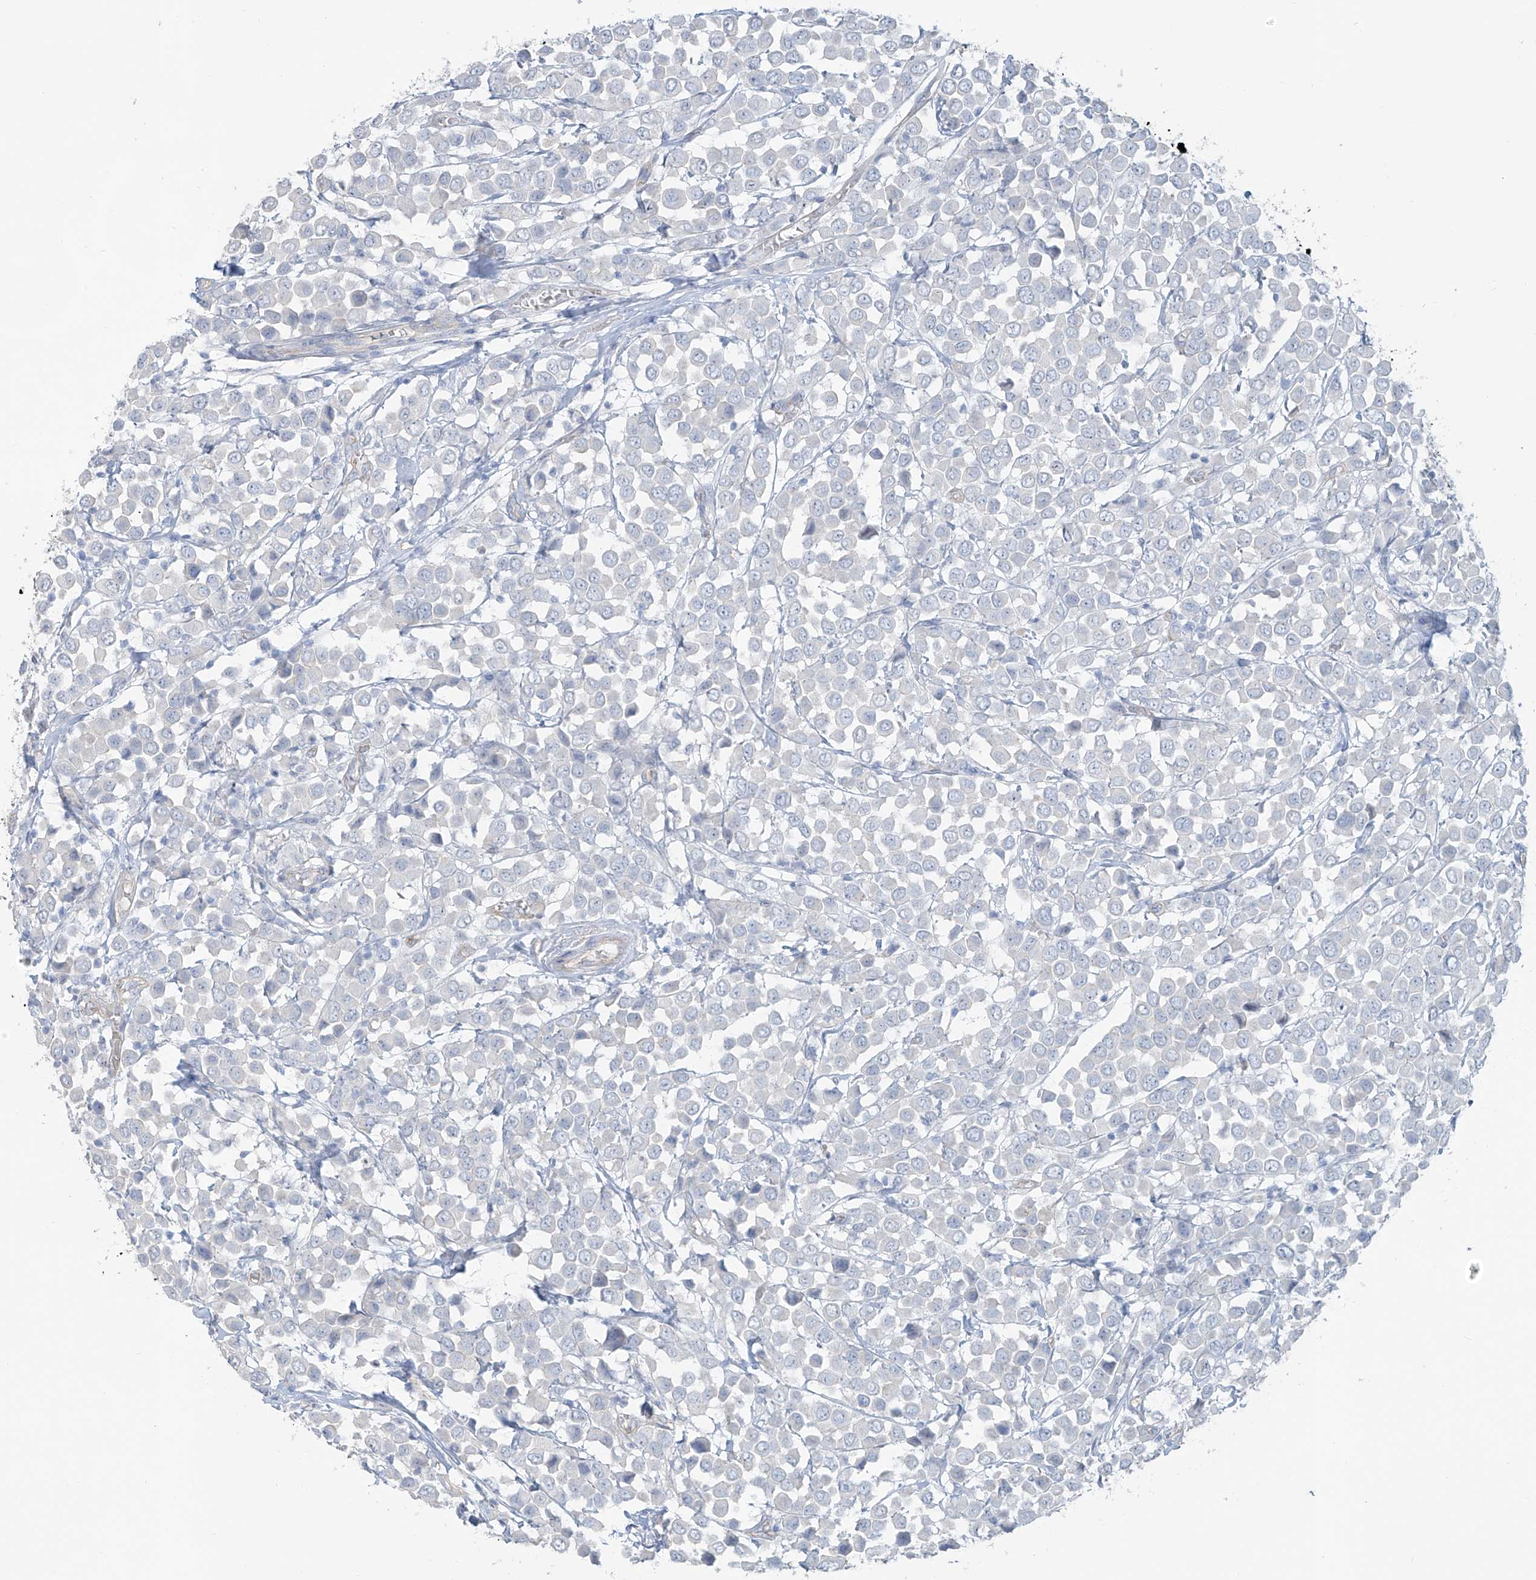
{"staining": {"intensity": "negative", "quantity": "none", "location": "none"}, "tissue": "breast cancer", "cell_type": "Tumor cells", "image_type": "cancer", "snomed": [{"axis": "morphology", "description": "Duct carcinoma"}, {"axis": "topography", "description": "Breast"}], "caption": "This is an IHC photomicrograph of human breast cancer (infiltrating ductal carcinoma). There is no expression in tumor cells.", "gene": "TUBE1", "patient": {"sex": "female", "age": 61}}